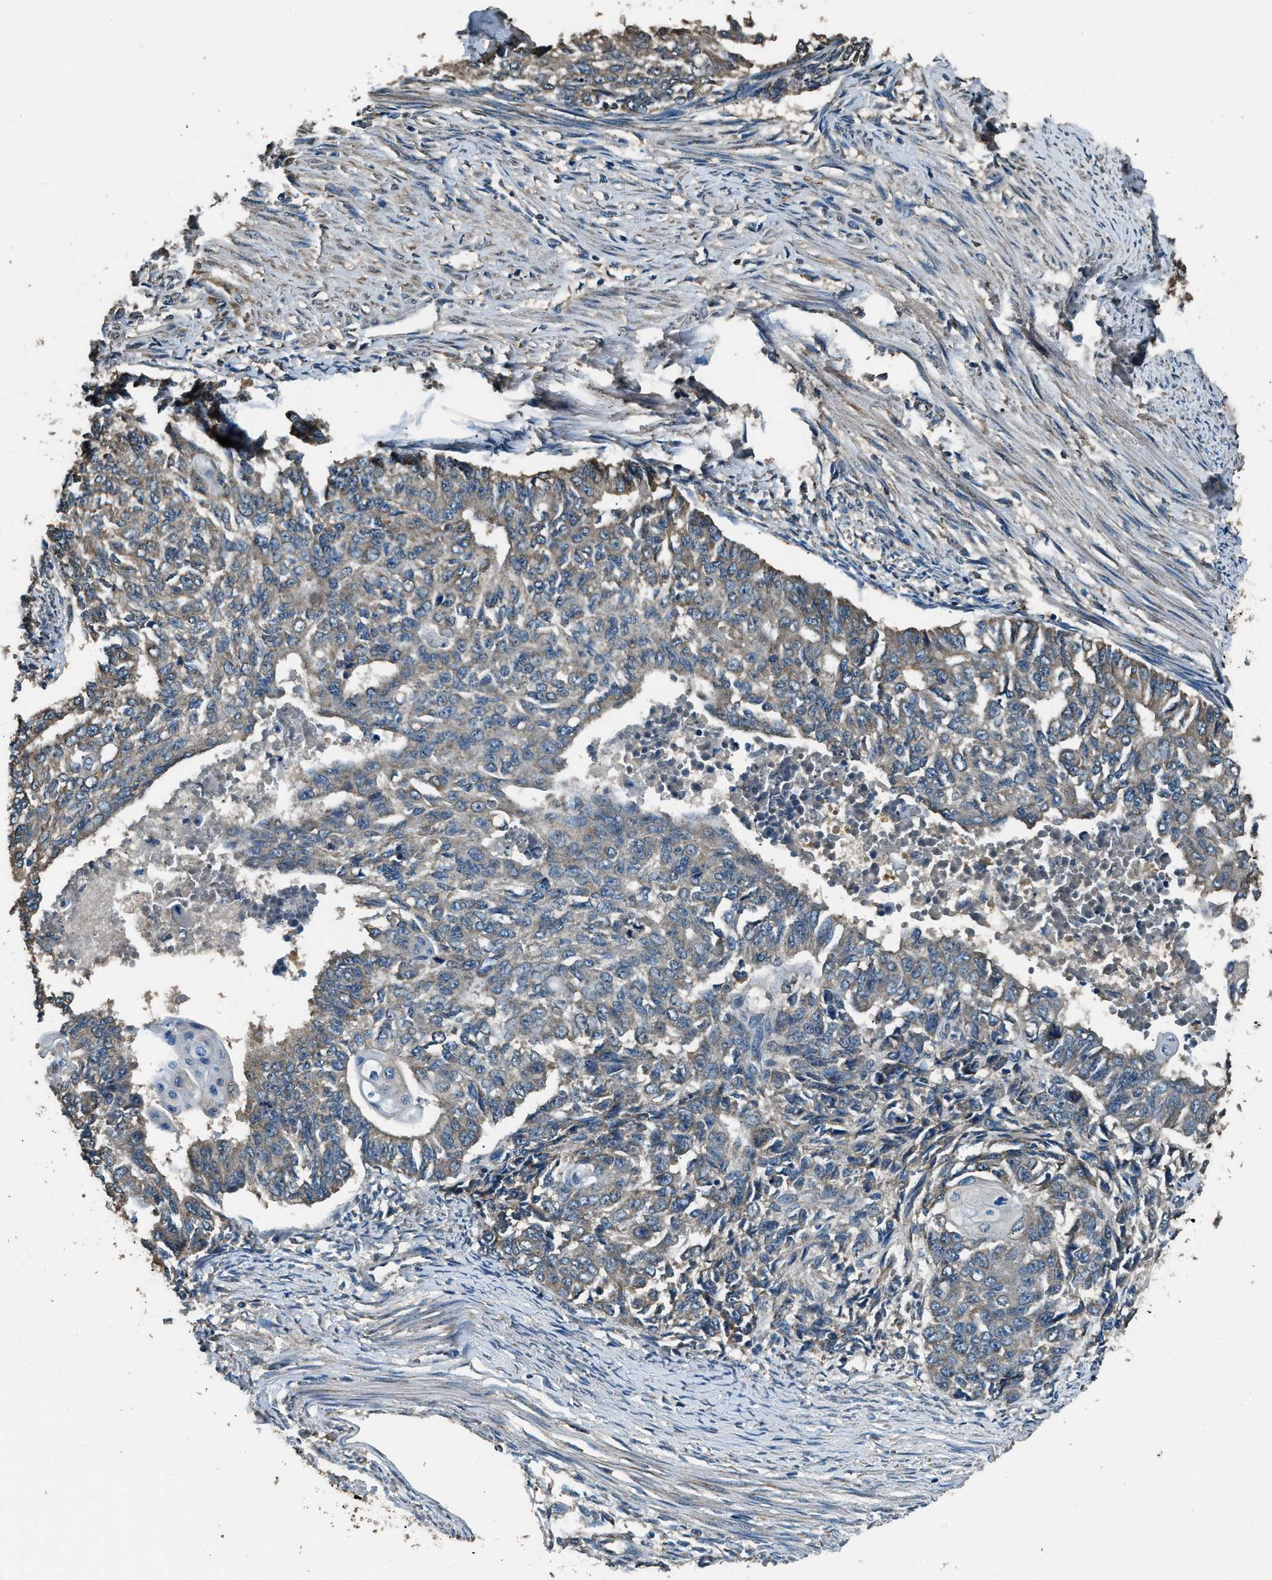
{"staining": {"intensity": "weak", "quantity": "25%-75%", "location": "cytoplasmic/membranous"}, "tissue": "endometrial cancer", "cell_type": "Tumor cells", "image_type": "cancer", "snomed": [{"axis": "morphology", "description": "Adenocarcinoma, NOS"}, {"axis": "topography", "description": "Endometrium"}], "caption": "Protein expression analysis of human endometrial adenocarcinoma reveals weak cytoplasmic/membranous expression in approximately 25%-75% of tumor cells.", "gene": "SALL3", "patient": {"sex": "female", "age": 32}}